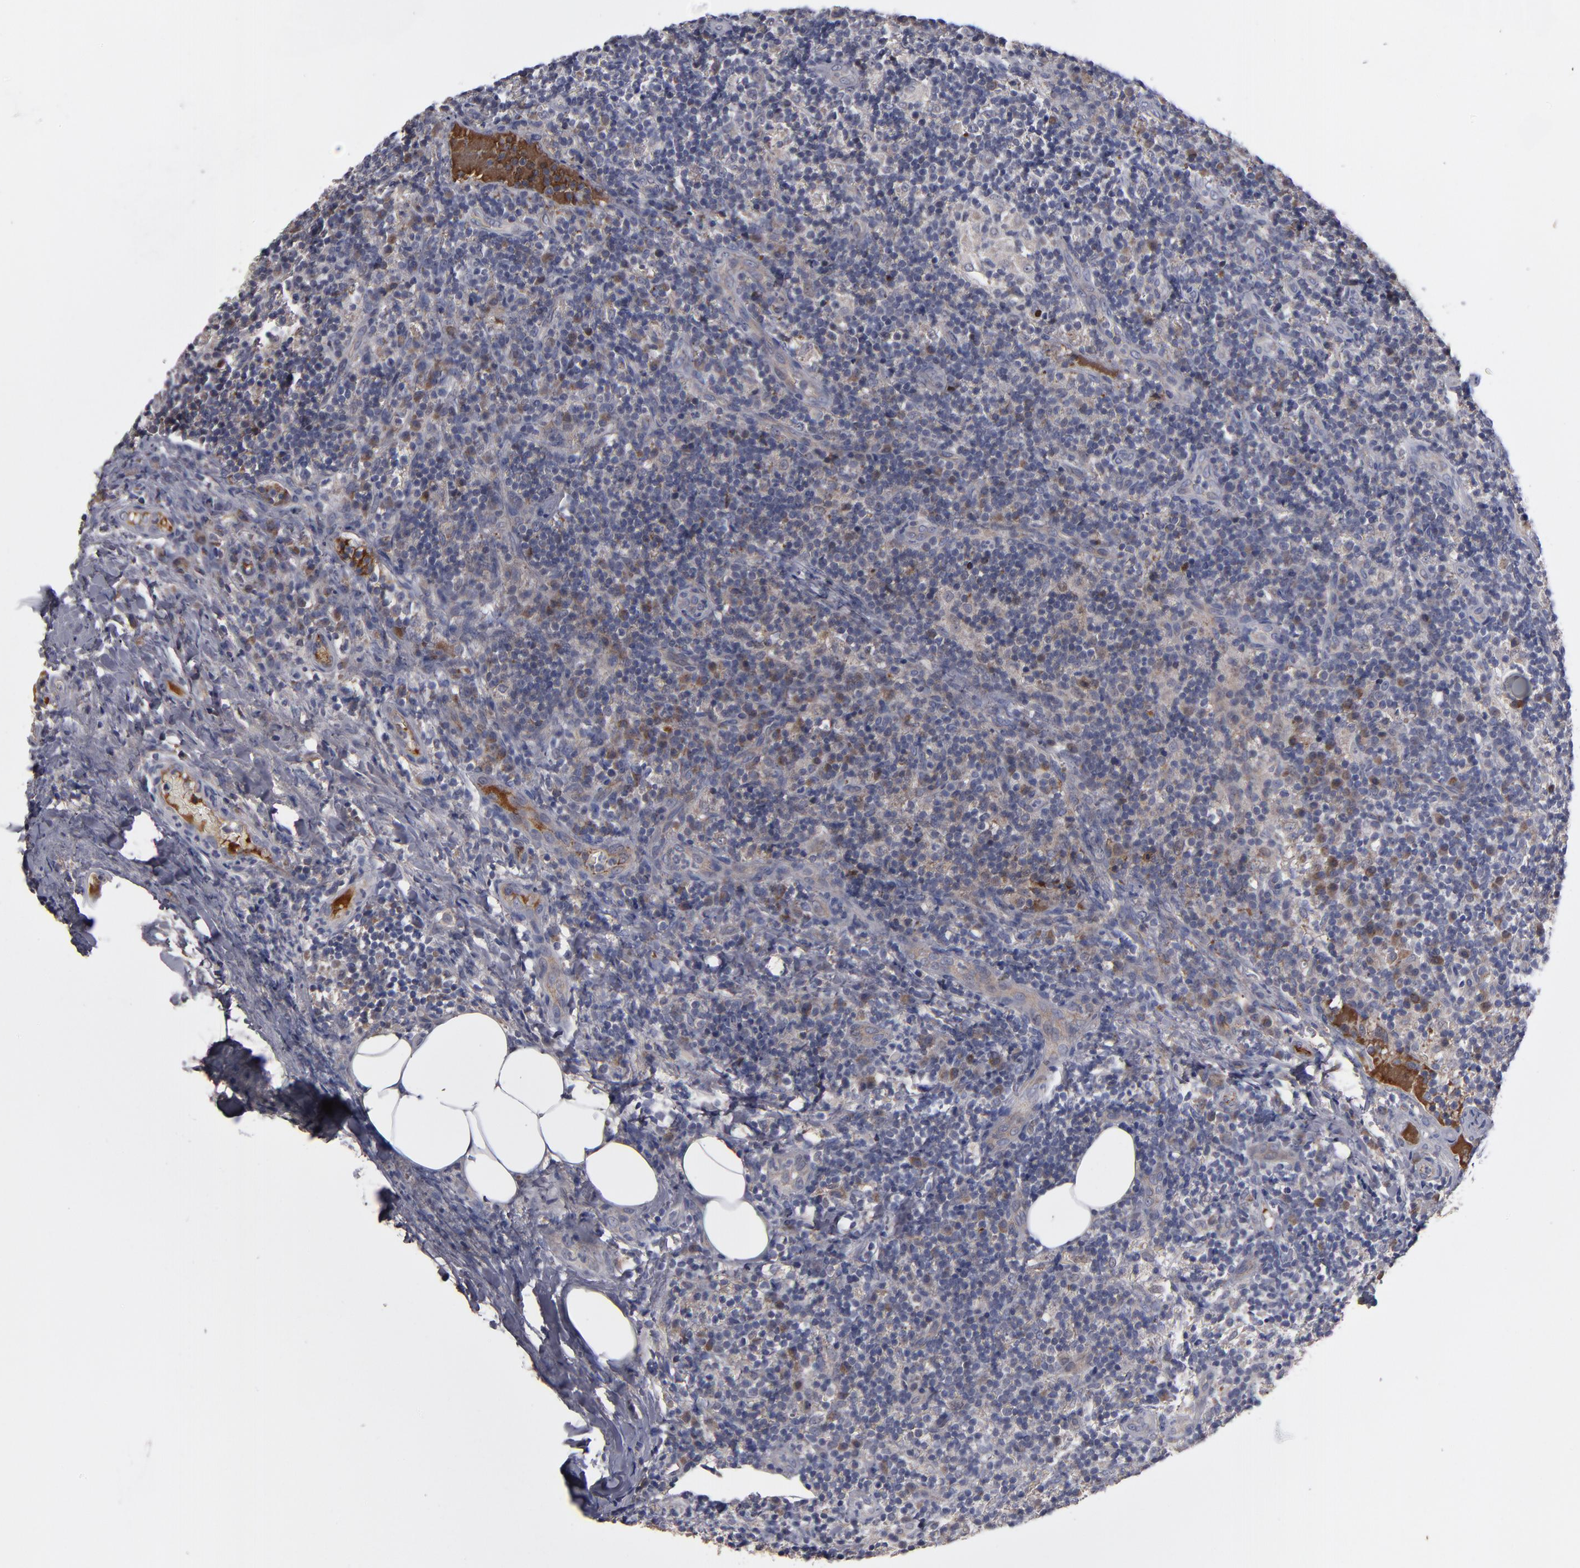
{"staining": {"intensity": "negative", "quantity": "none", "location": "none"}, "tissue": "lymph node", "cell_type": "Germinal center cells", "image_type": "normal", "snomed": [{"axis": "morphology", "description": "Normal tissue, NOS"}, {"axis": "morphology", "description": "Inflammation, NOS"}, {"axis": "topography", "description": "Lymph node"}], "caption": "A high-resolution histopathology image shows IHC staining of normal lymph node, which reveals no significant staining in germinal center cells.", "gene": "EXD2", "patient": {"sex": "male", "age": 46}}